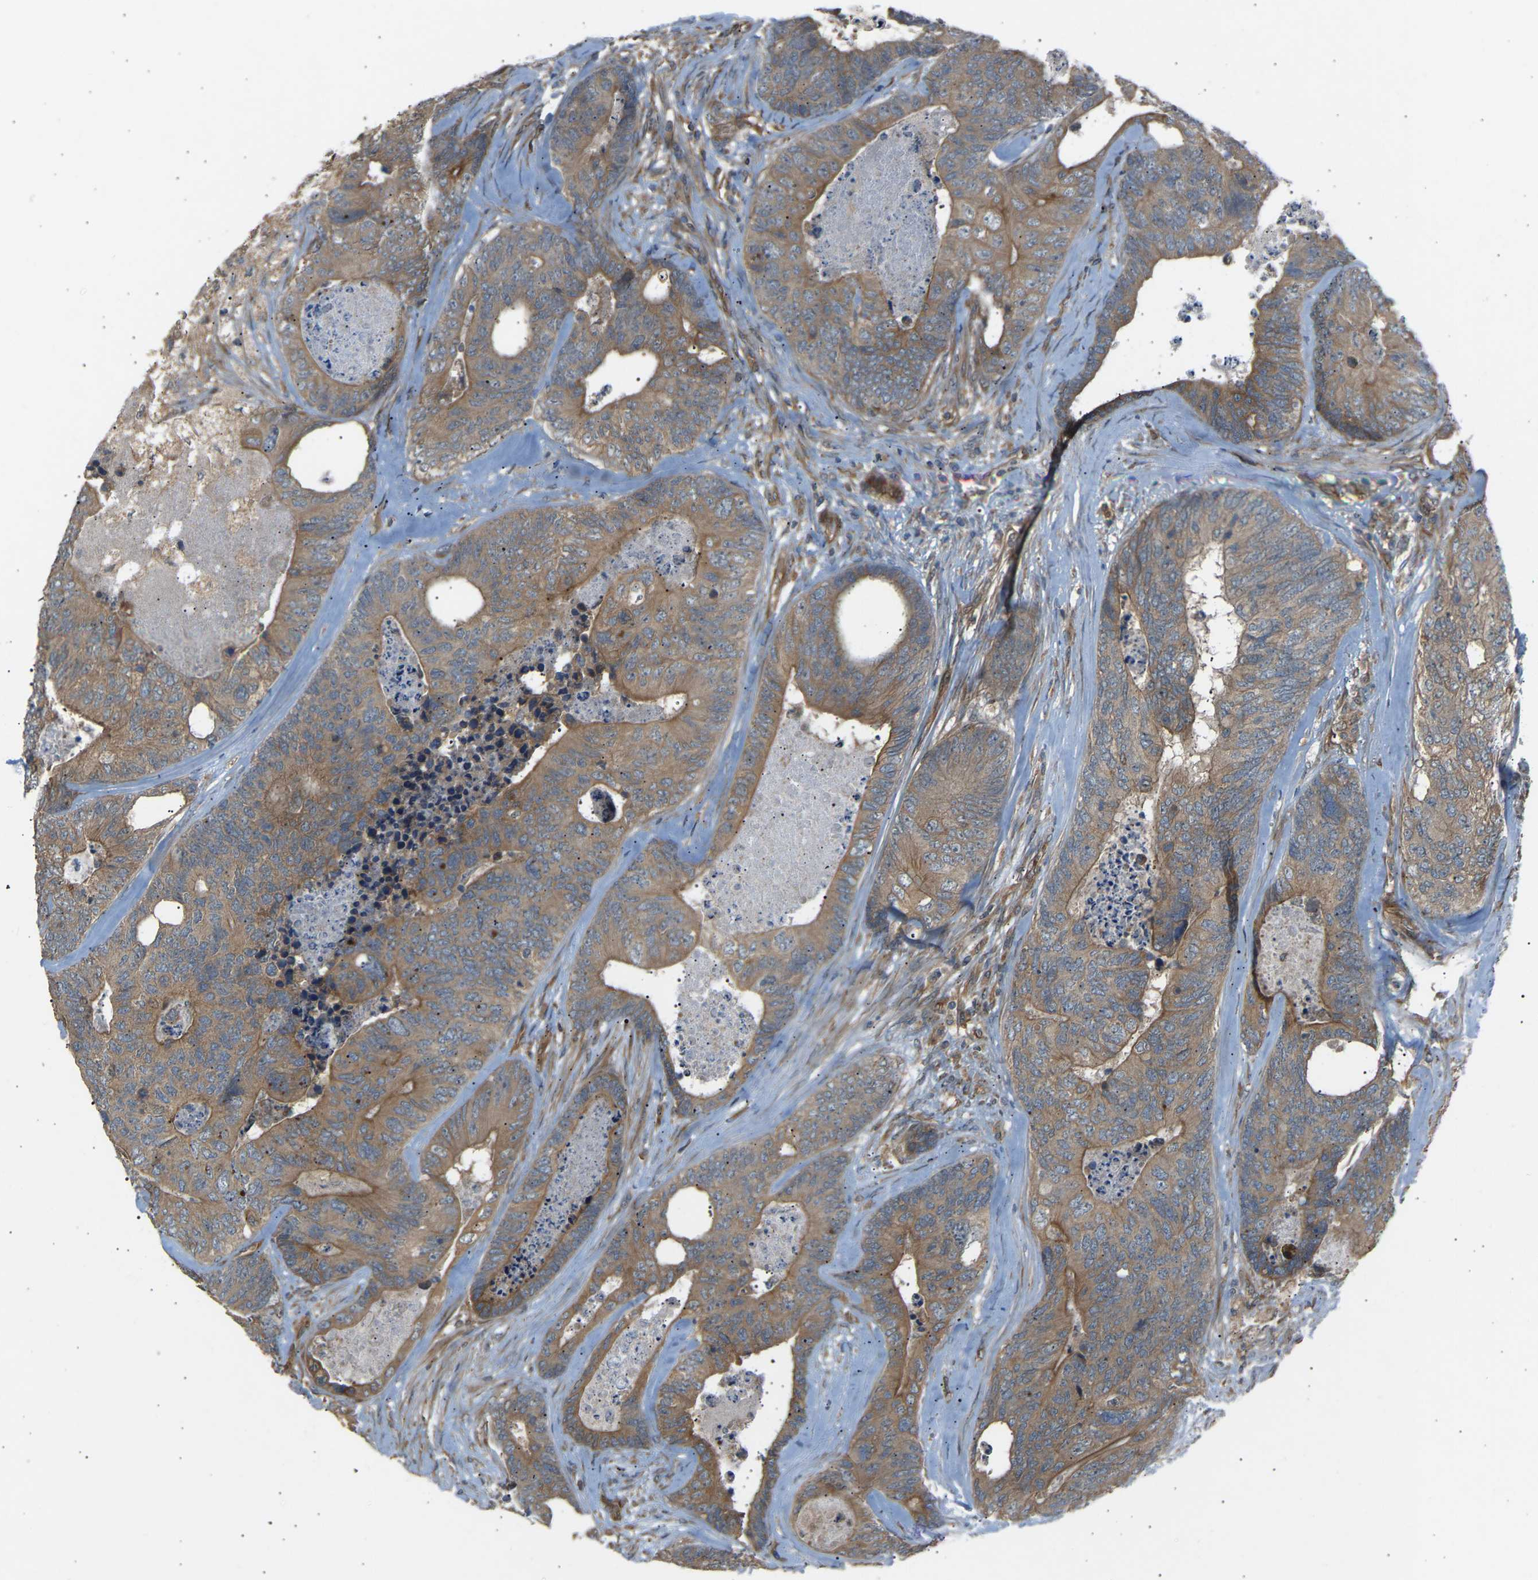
{"staining": {"intensity": "moderate", "quantity": ">75%", "location": "cytoplasmic/membranous"}, "tissue": "colorectal cancer", "cell_type": "Tumor cells", "image_type": "cancer", "snomed": [{"axis": "morphology", "description": "Adenocarcinoma, NOS"}, {"axis": "topography", "description": "Colon"}], "caption": "A medium amount of moderate cytoplasmic/membranous positivity is appreciated in about >75% of tumor cells in colorectal cancer tissue. (brown staining indicates protein expression, while blue staining denotes nuclei).", "gene": "GAS2L1", "patient": {"sex": "female", "age": 67}}